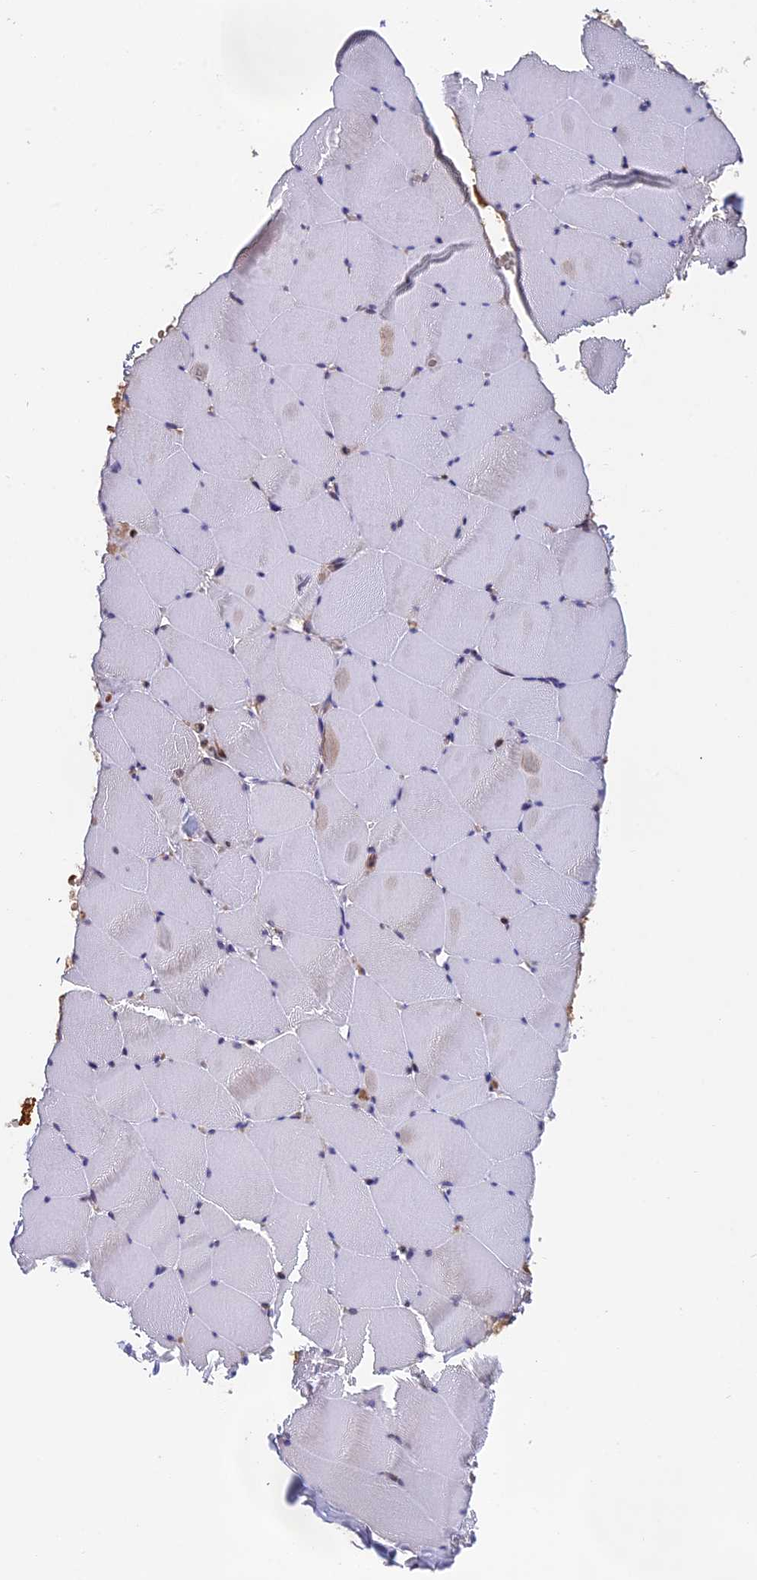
{"staining": {"intensity": "moderate", "quantity": "<25%", "location": "cytoplasmic/membranous"}, "tissue": "skeletal muscle", "cell_type": "Myocytes", "image_type": "normal", "snomed": [{"axis": "morphology", "description": "Normal tissue, NOS"}, {"axis": "topography", "description": "Skeletal muscle"}], "caption": "A brown stain shows moderate cytoplasmic/membranous expression of a protein in myocytes of normal skeletal muscle.", "gene": "OSBPL1A", "patient": {"sex": "male", "age": 62}}